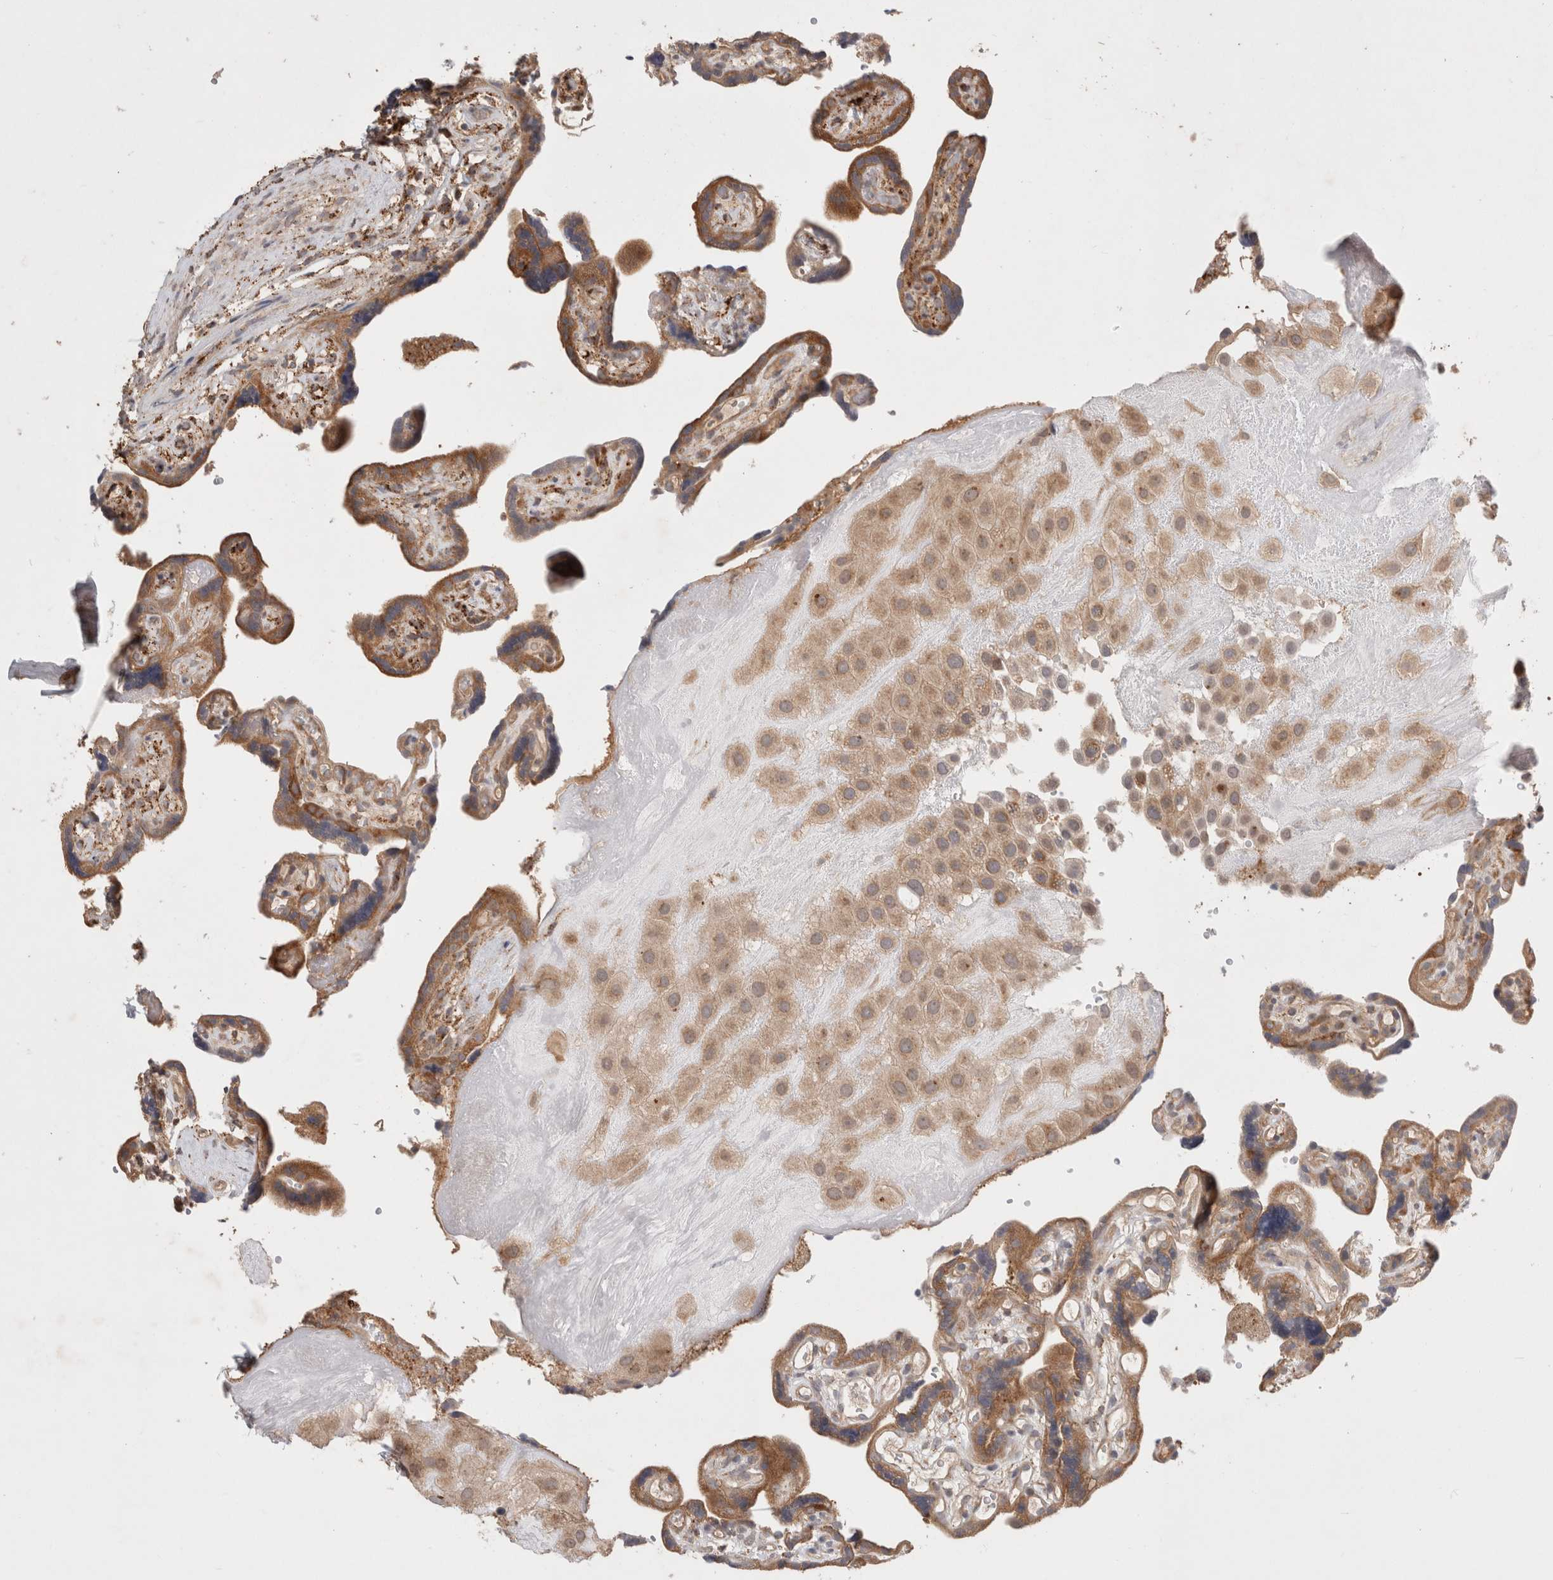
{"staining": {"intensity": "moderate", "quantity": ">75%", "location": "cytoplasmic/membranous"}, "tissue": "placenta", "cell_type": "Decidual cells", "image_type": "normal", "snomed": [{"axis": "morphology", "description": "Normal tissue, NOS"}, {"axis": "topography", "description": "Placenta"}], "caption": "Protein expression by immunohistochemistry displays moderate cytoplasmic/membranous staining in approximately >75% of decidual cells in normal placenta.", "gene": "HROB", "patient": {"sex": "female", "age": 30}}